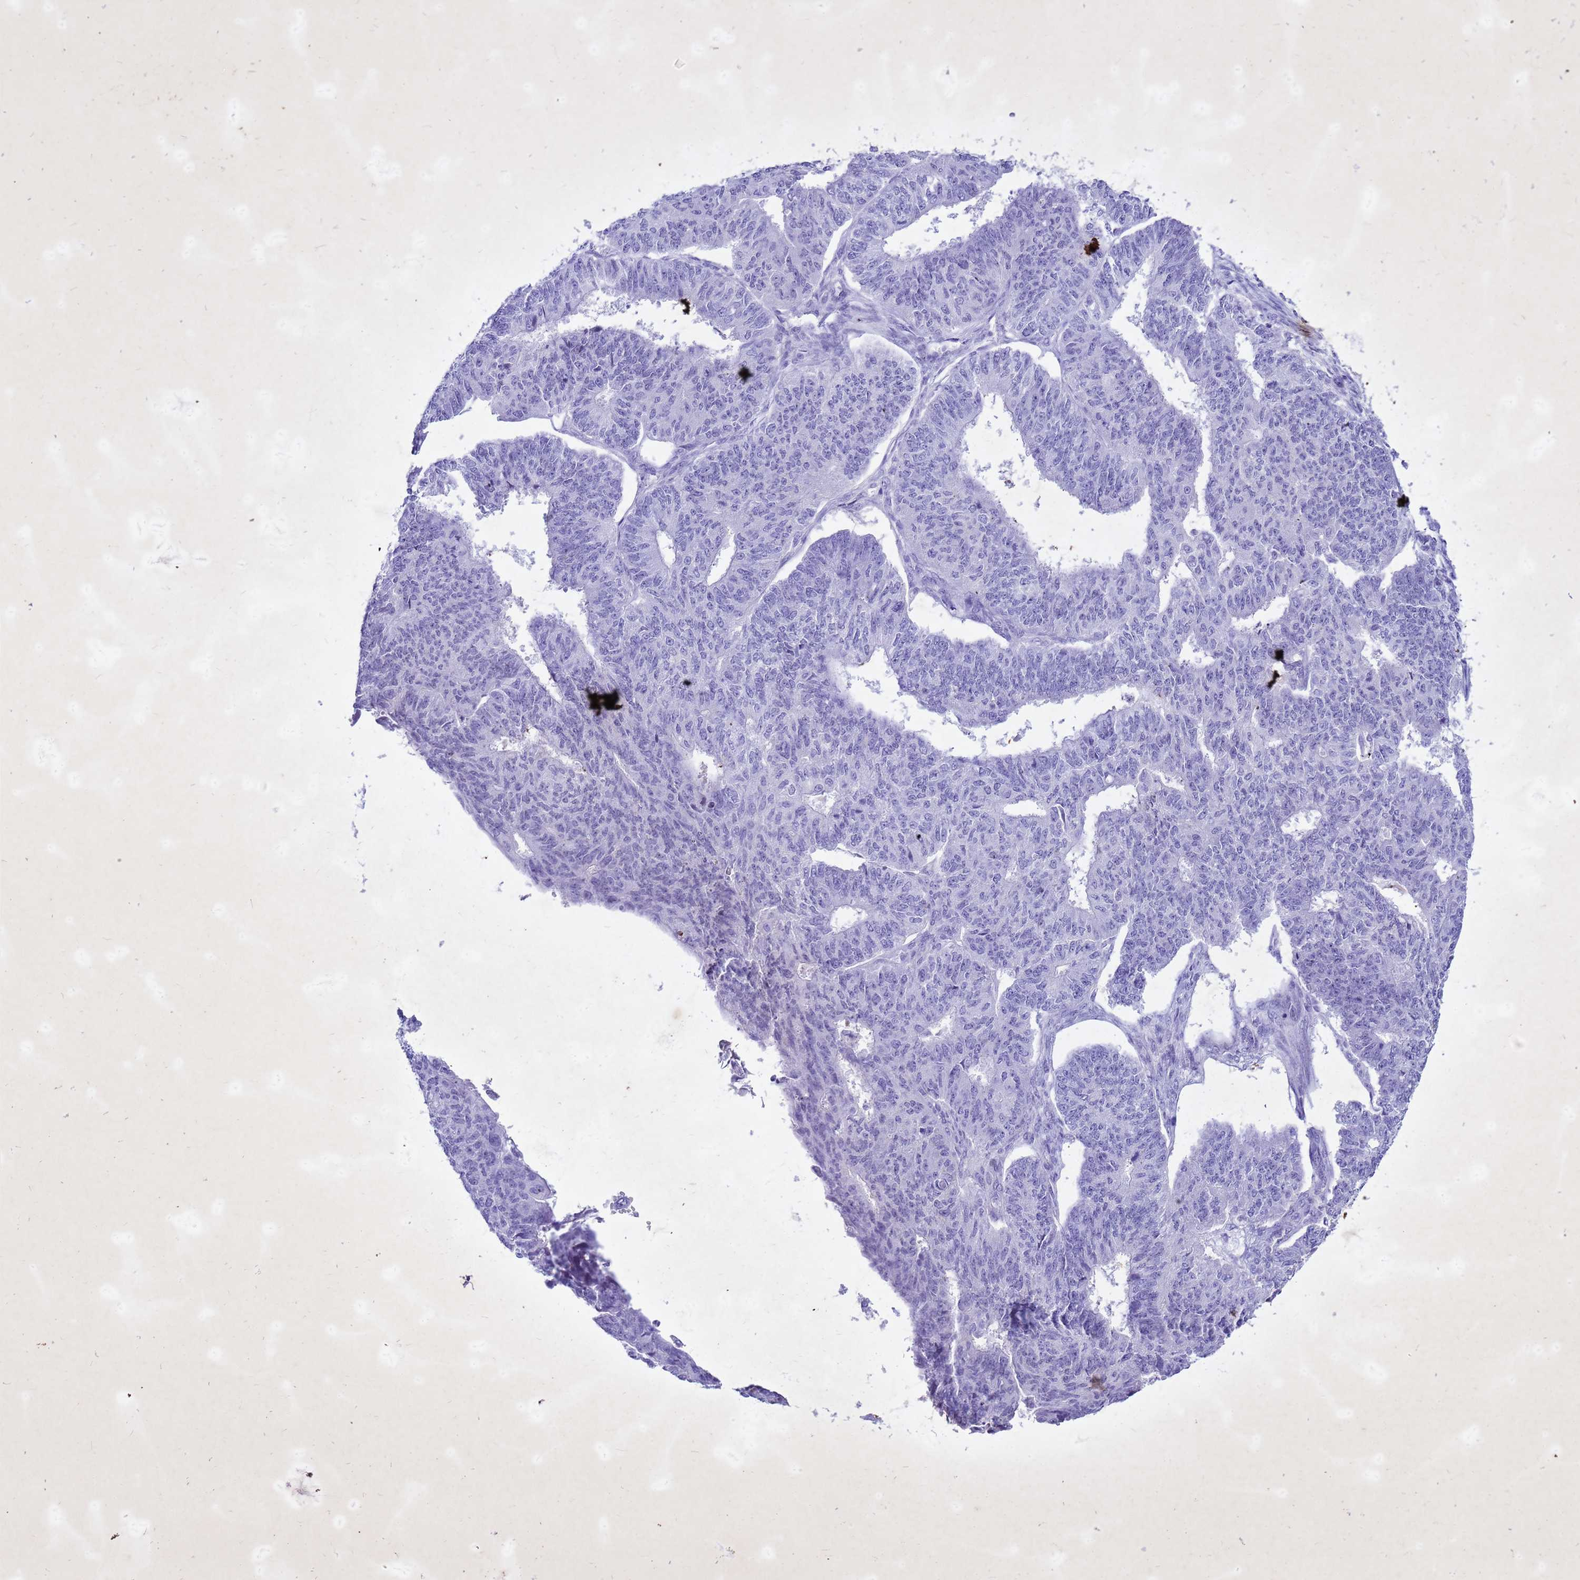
{"staining": {"intensity": "negative", "quantity": "none", "location": "none"}, "tissue": "endometrial cancer", "cell_type": "Tumor cells", "image_type": "cancer", "snomed": [{"axis": "morphology", "description": "Adenocarcinoma, NOS"}, {"axis": "topography", "description": "Endometrium"}], "caption": "Immunohistochemistry (IHC) photomicrograph of human adenocarcinoma (endometrial) stained for a protein (brown), which displays no staining in tumor cells.", "gene": "COPS9", "patient": {"sex": "female", "age": 32}}